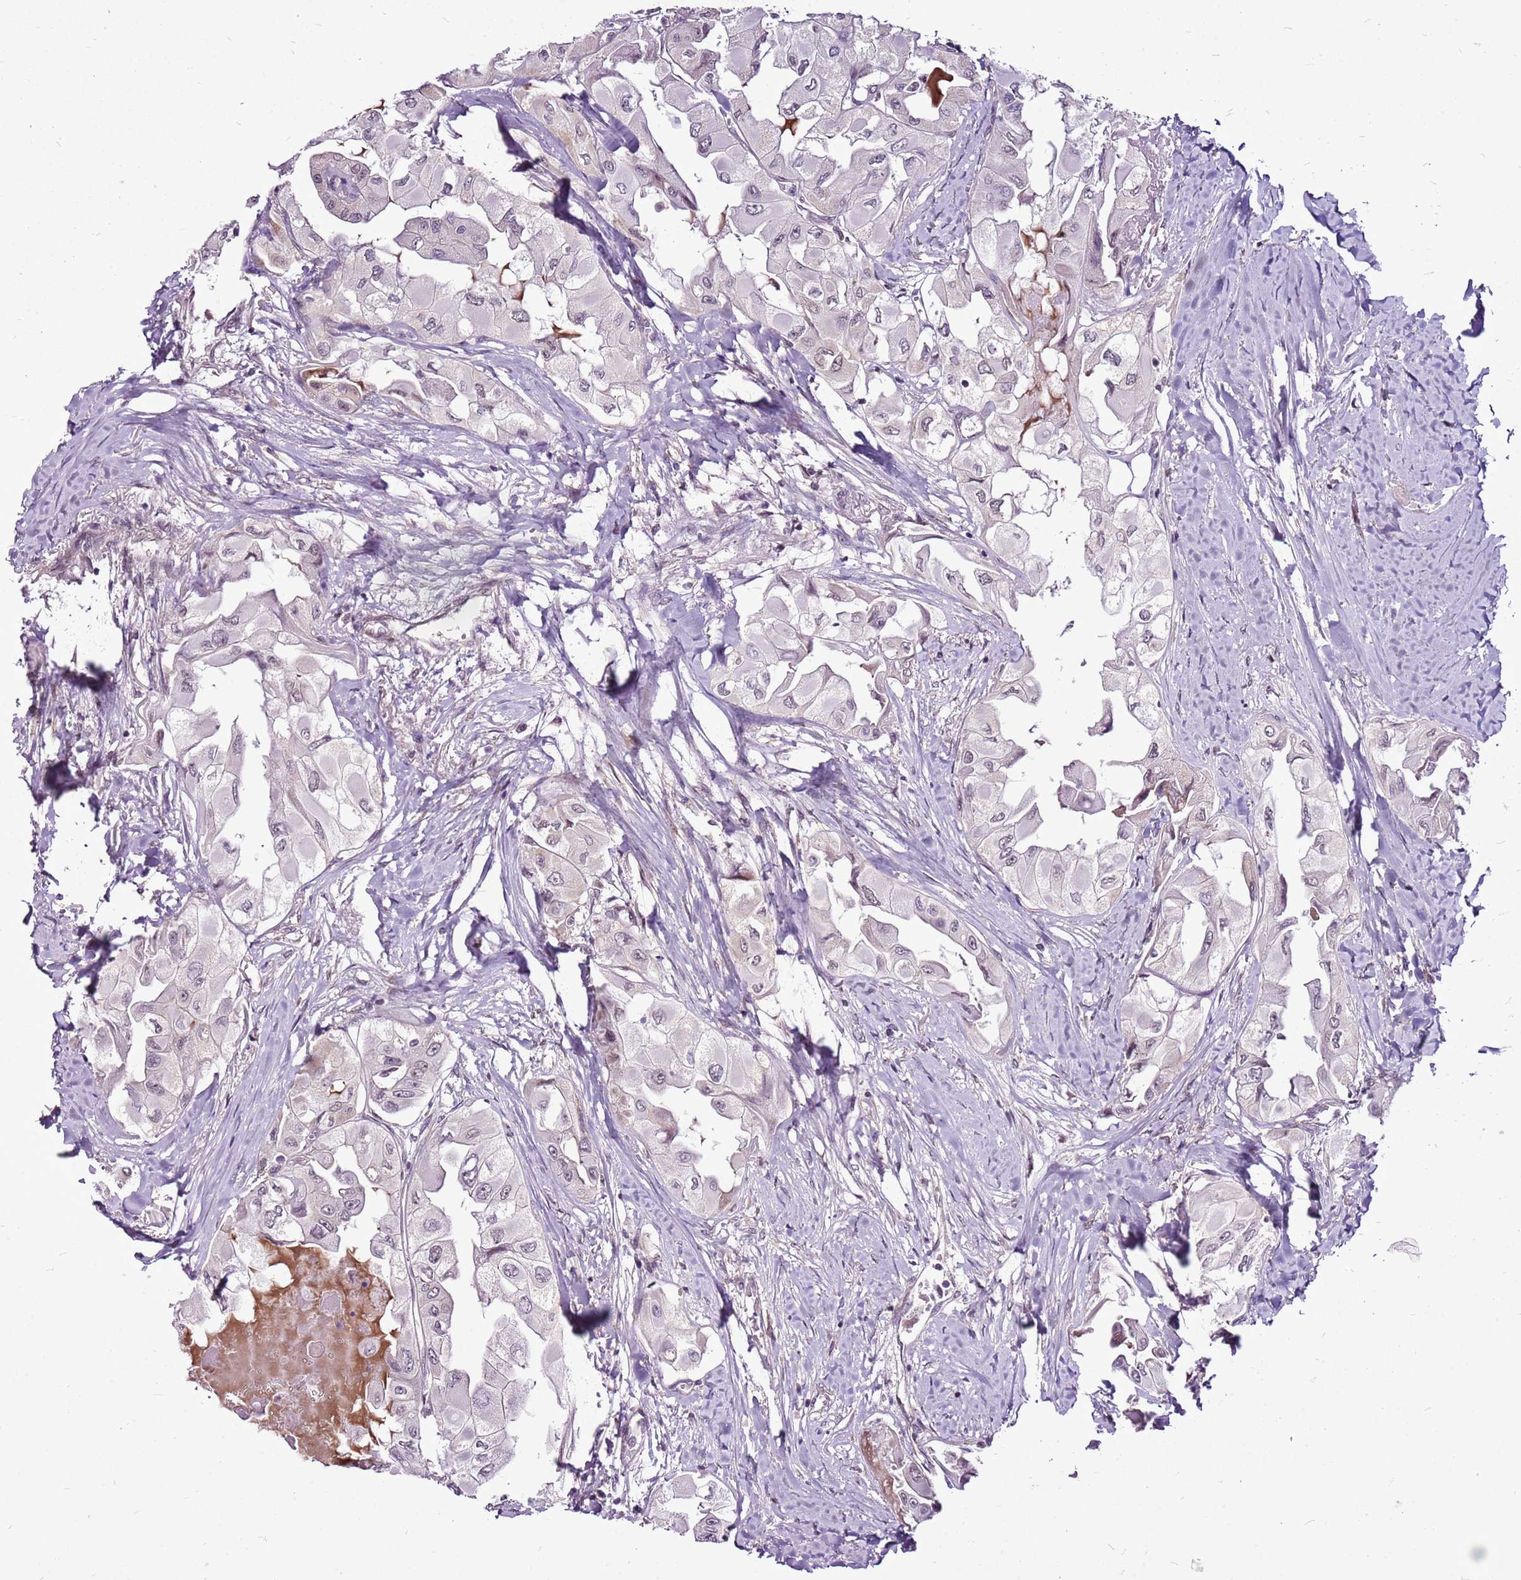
{"staining": {"intensity": "weak", "quantity": "25%-75%", "location": "cytoplasmic/membranous,nuclear"}, "tissue": "thyroid cancer", "cell_type": "Tumor cells", "image_type": "cancer", "snomed": [{"axis": "morphology", "description": "Normal tissue, NOS"}, {"axis": "morphology", "description": "Papillary adenocarcinoma, NOS"}, {"axis": "topography", "description": "Thyroid gland"}], "caption": "Human thyroid cancer (papillary adenocarcinoma) stained with a protein marker shows weak staining in tumor cells.", "gene": "CCDC166", "patient": {"sex": "female", "age": 59}}